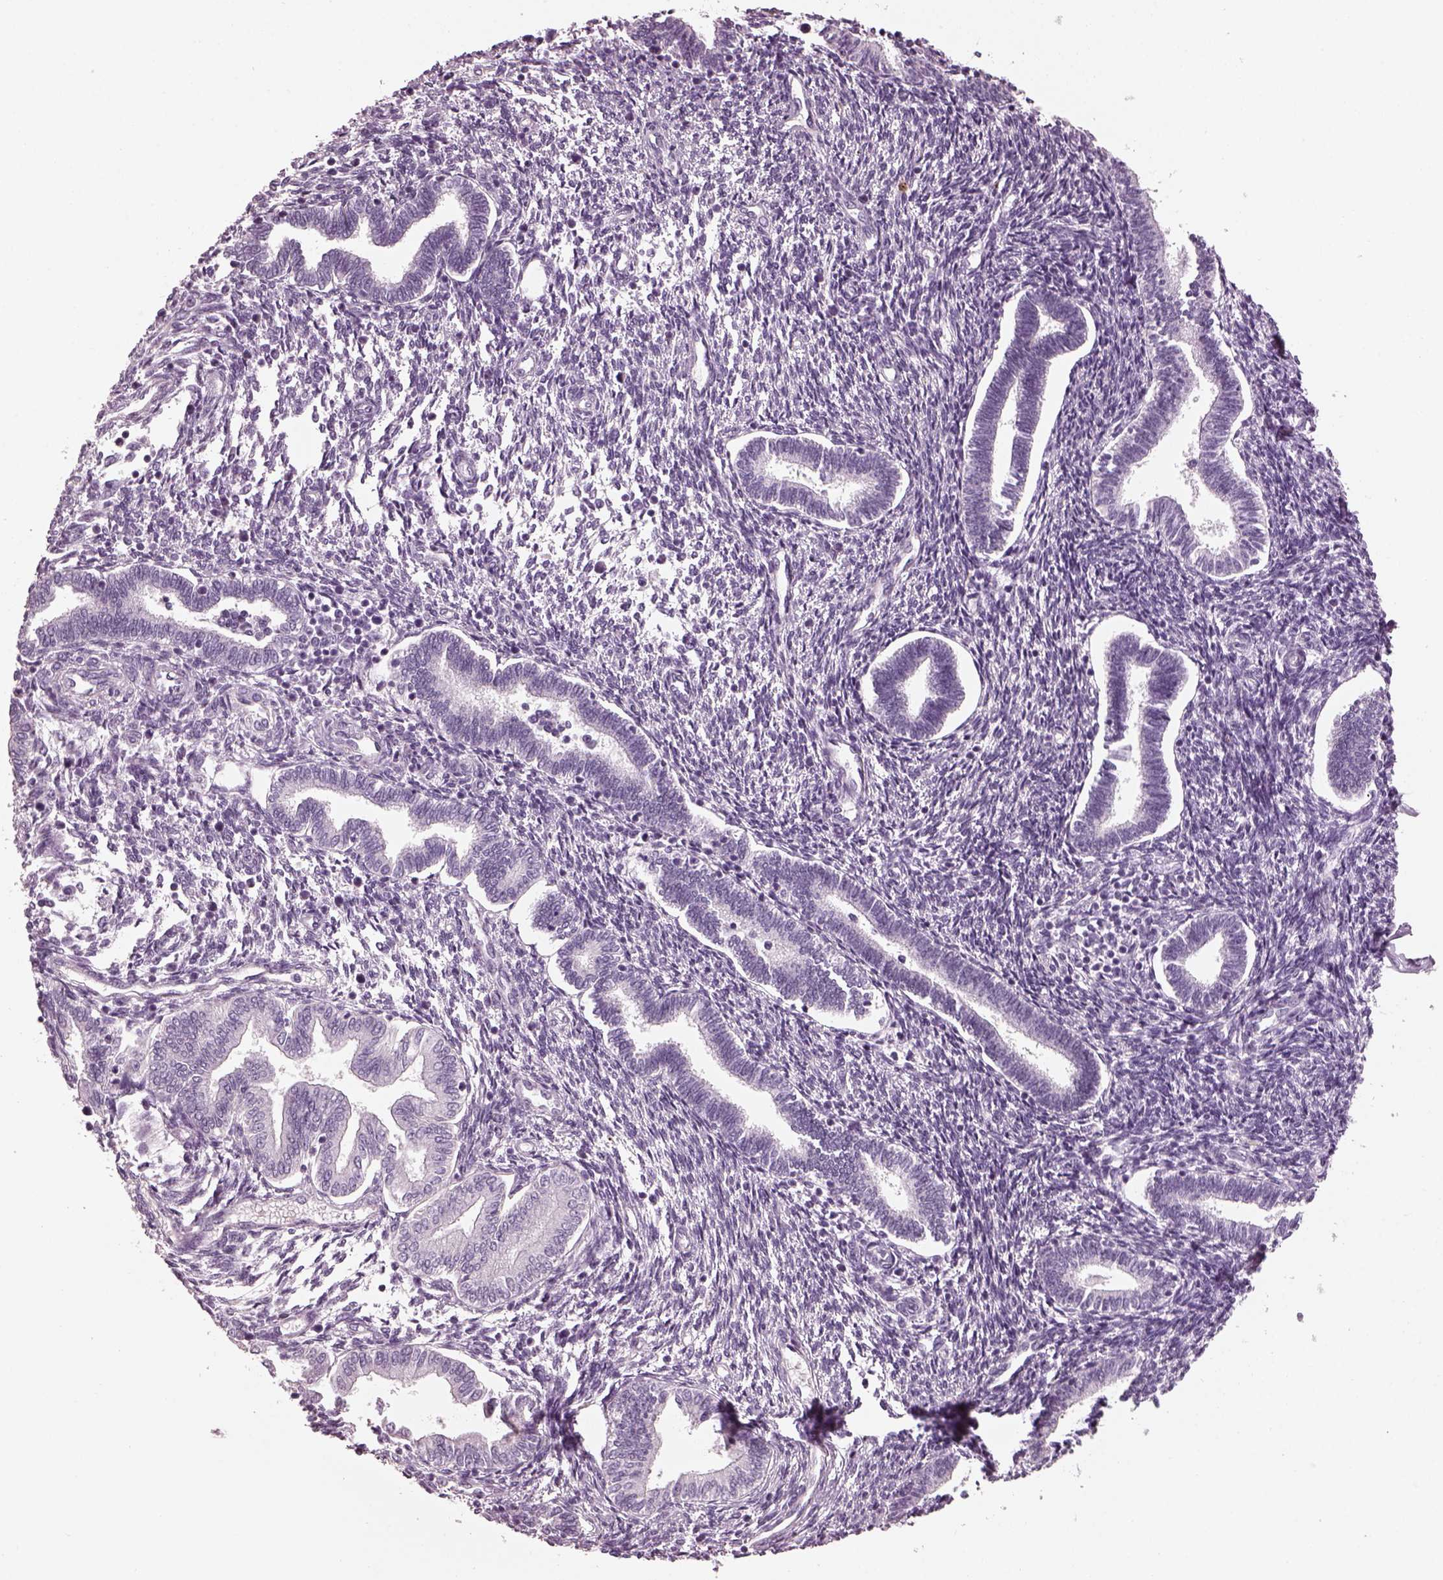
{"staining": {"intensity": "negative", "quantity": "none", "location": "none"}, "tissue": "endometrium", "cell_type": "Cells in endometrial stroma", "image_type": "normal", "snomed": [{"axis": "morphology", "description": "Normal tissue, NOS"}, {"axis": "topography", "description": "Endometrium"}], "caption": "This is an immunohistochemistry (IHC) histopathology image of benign endometrium. There is no positivity in cells in endometrial stroma.", "gene": "PDC", "patient": {"sex": "female", "age": 42}}